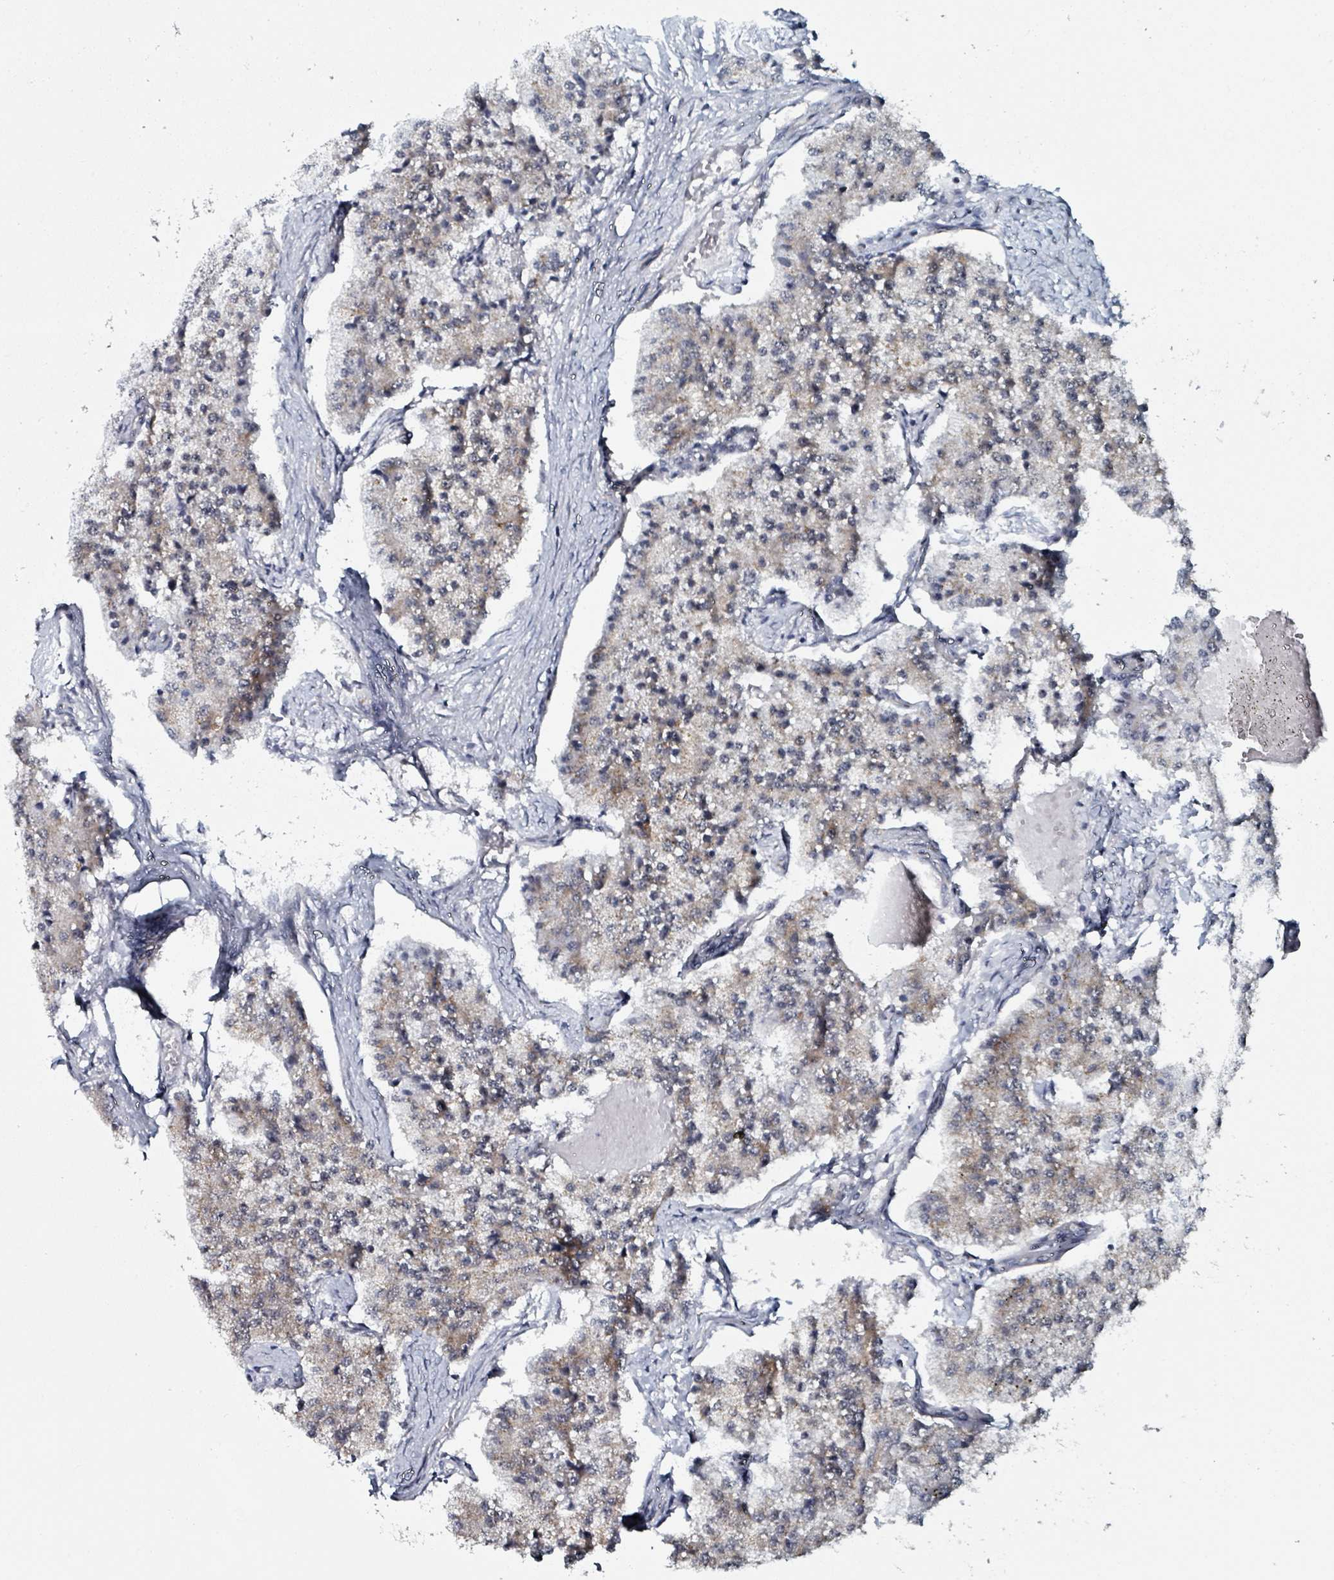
{"staining": {"intensity": "weak", "quantity": "<25%", "location": "cytoplasmic/membranous"}, "tissue": "carcinoid", "cell_type": "Tumor cells", "image_type": "cancer", "snomed": [{"axis": "morphology", "description": "Carcinoid, malignant, NOS"}, {"axis": "topography", "description": "Colon"}], "caption": "Tumor cells are negative for protein expression in human carcinoid.", "gene": "B3GAT3", "patient": {"sex": "female", "age": 52}}